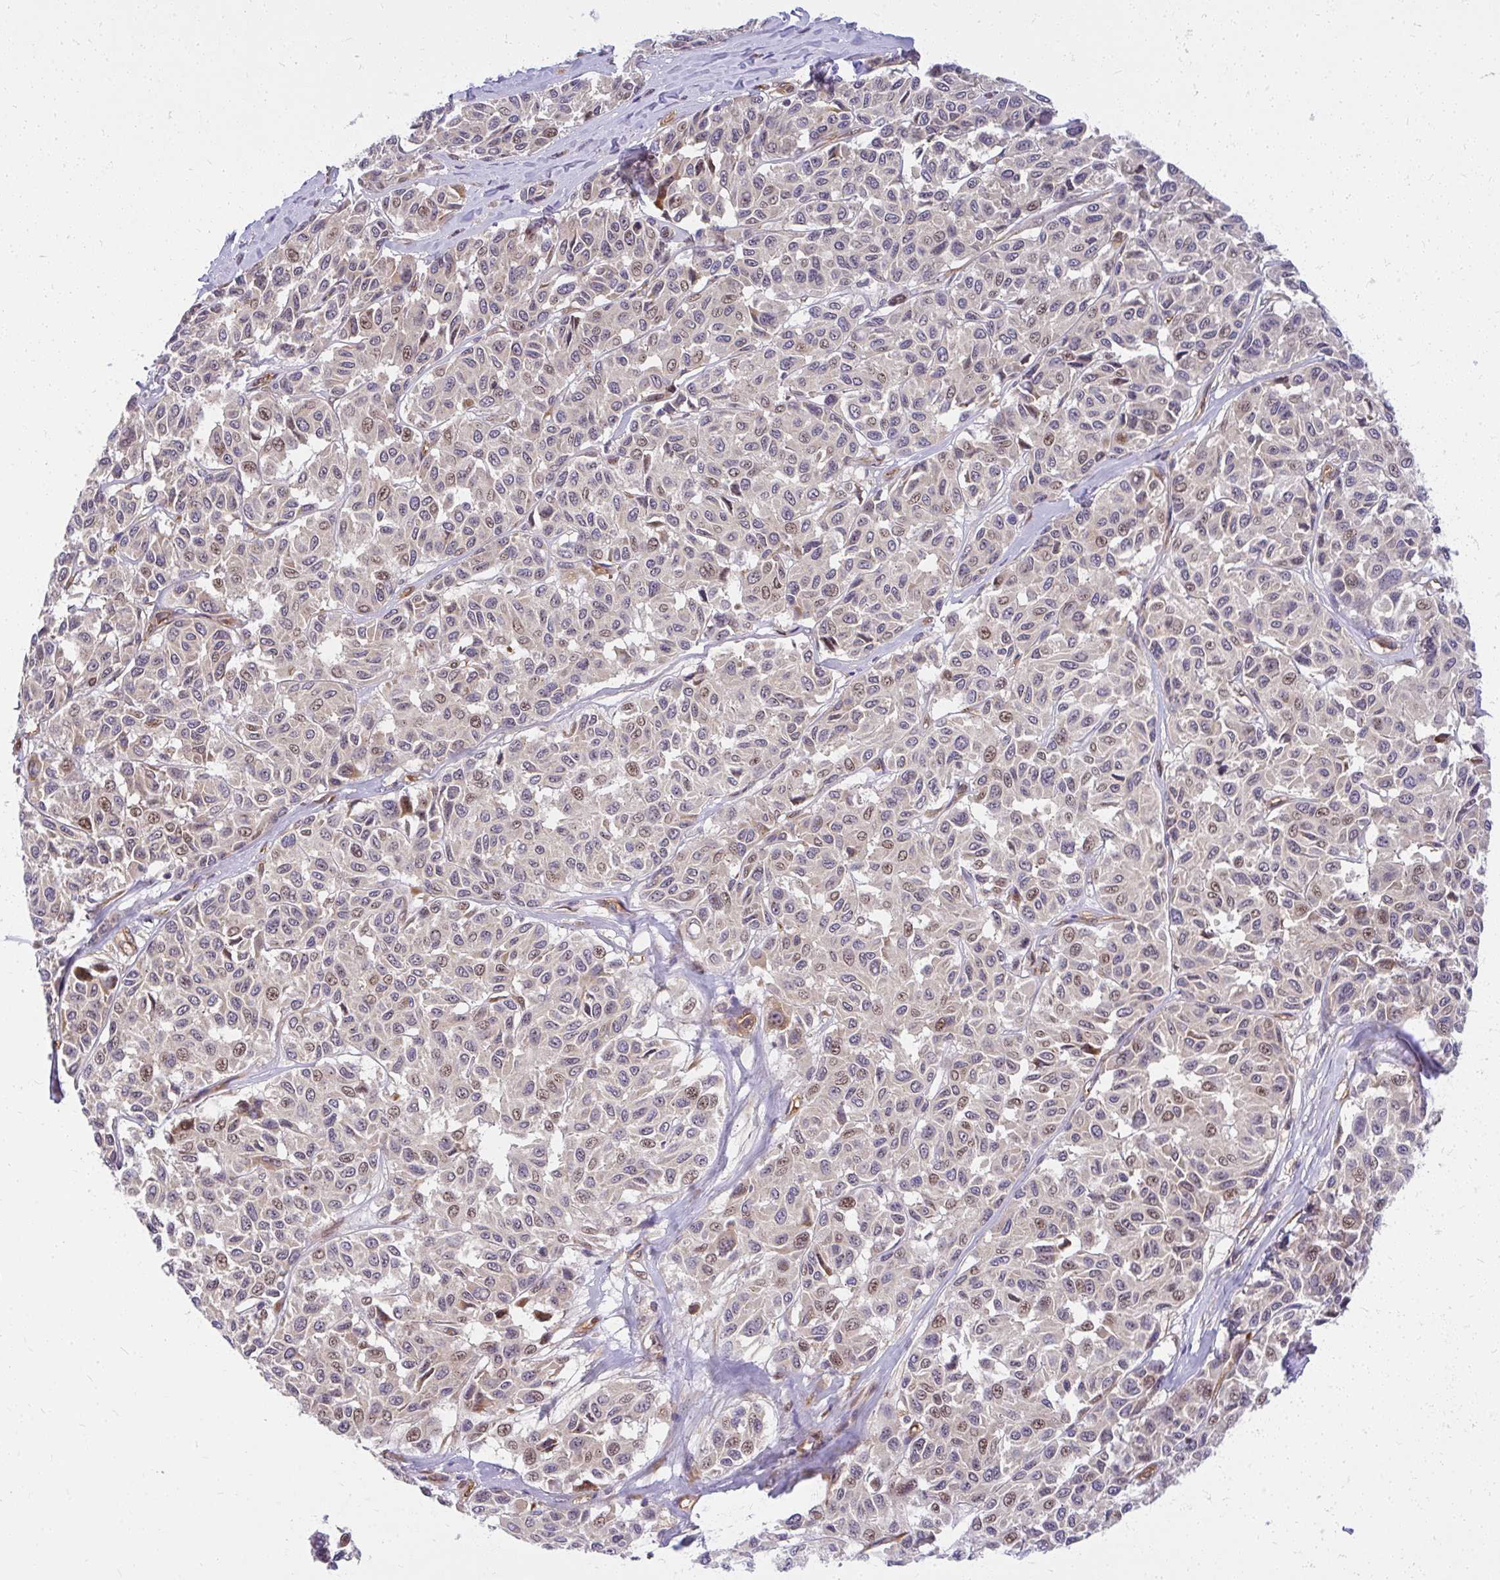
{"staining": {"intensity": "moderate", "quantity": "25%-75%", "location": "cytoplasmic/membranous"}, "tissue": "melanoma", "cell_type": "Tumor cells", "image_type": "cancer", "snomed": [{"axis": "morphology", "description": "Malignant melanoma, NOS"}, {"axis": "topography", "description": "Skin"}], "caption": "High-magnification brightfield microscopy of melanoma stained with DAB (3,3'-diaminobenzidine) (brown) and counterstained with hematoxylin (blue). tumor cells exhibit moderate cytoplasmic/membranous positivity is appreciated in approximately25%-75% of cells.", "gene": "RSKR", "patient": {"sex": "female", "age": 66}}